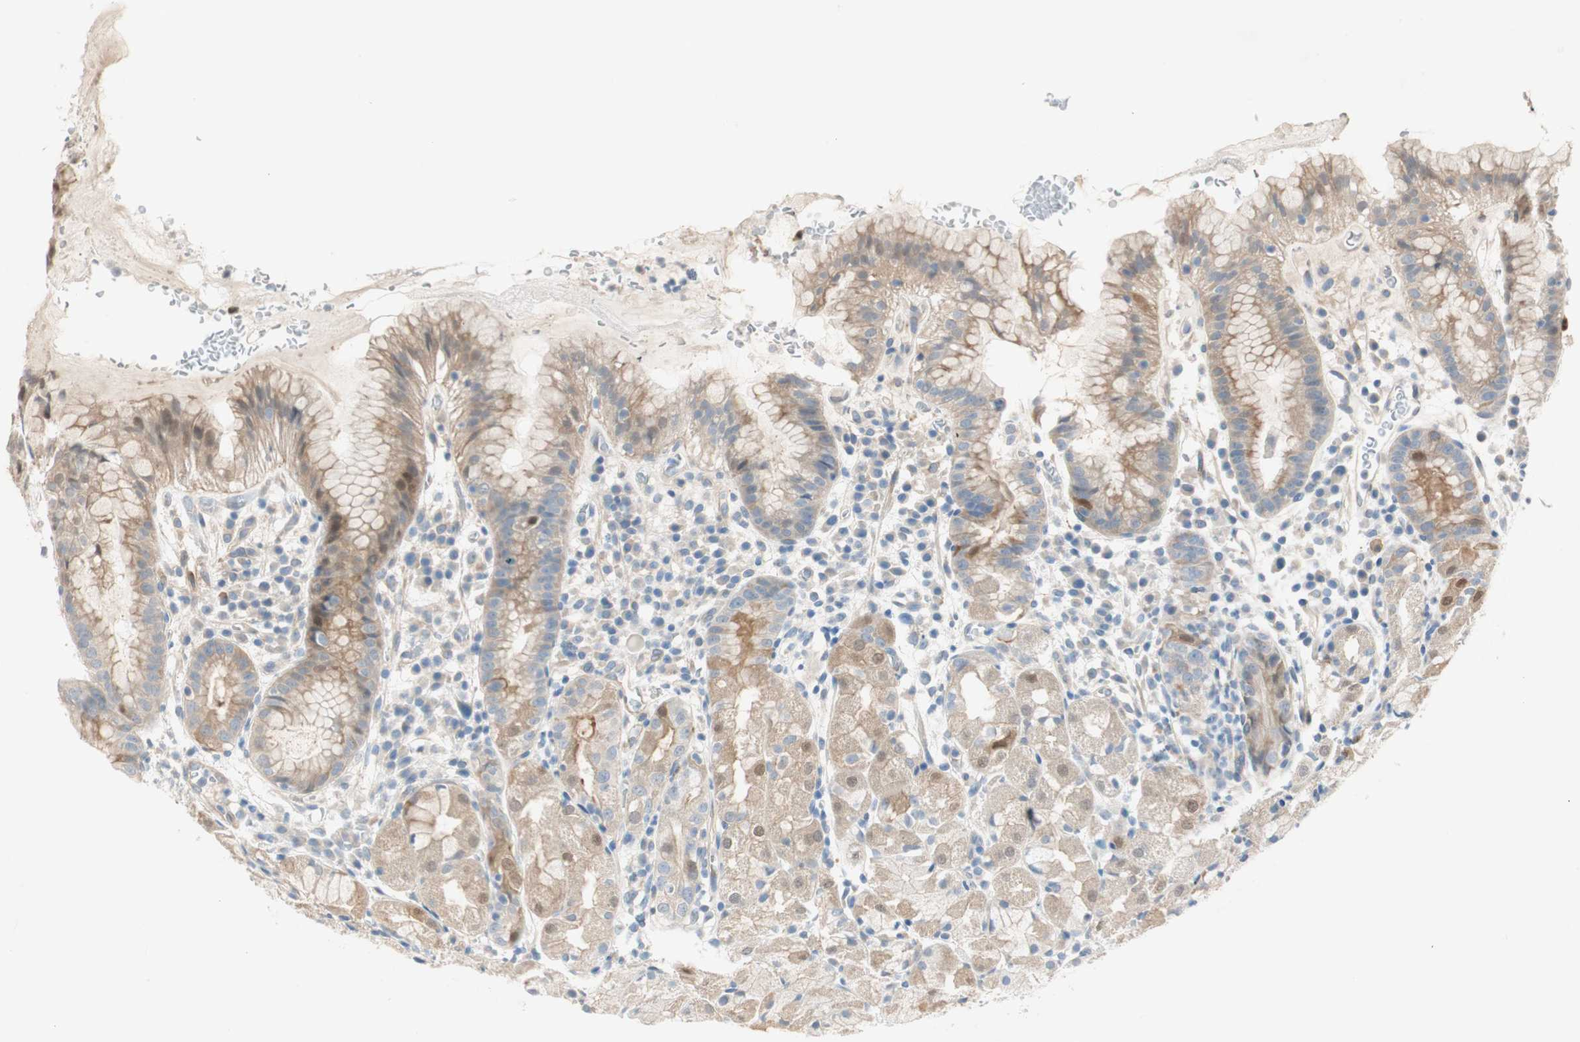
{"staining": {"intensity": "moderate", "quantity": "<25%", "location": "cytoplasmic/membranous,nuclear"}, "tissue": "stomach", "cell_type": "Glandular cells", "image_type": "normal", "snomed": [{"axis": "morphology", "description": "Normal tissue, NOS"}, {"axis": "topography", "description": "Stomach"}, {"axis": "topography", "description": "Stomach, lower"}], "caption": "A micrograph of human stomach stained for a protein demonstrates moderate cytoplasmic/membranous,nuclear brown staining in glandular cells. Using DAB (brown) and hematoxylin (blue) stains, captured at high magnification using brightfield microscopy.", "gene": "CDK3", "patient": {"sex": "female", "age": 75}}